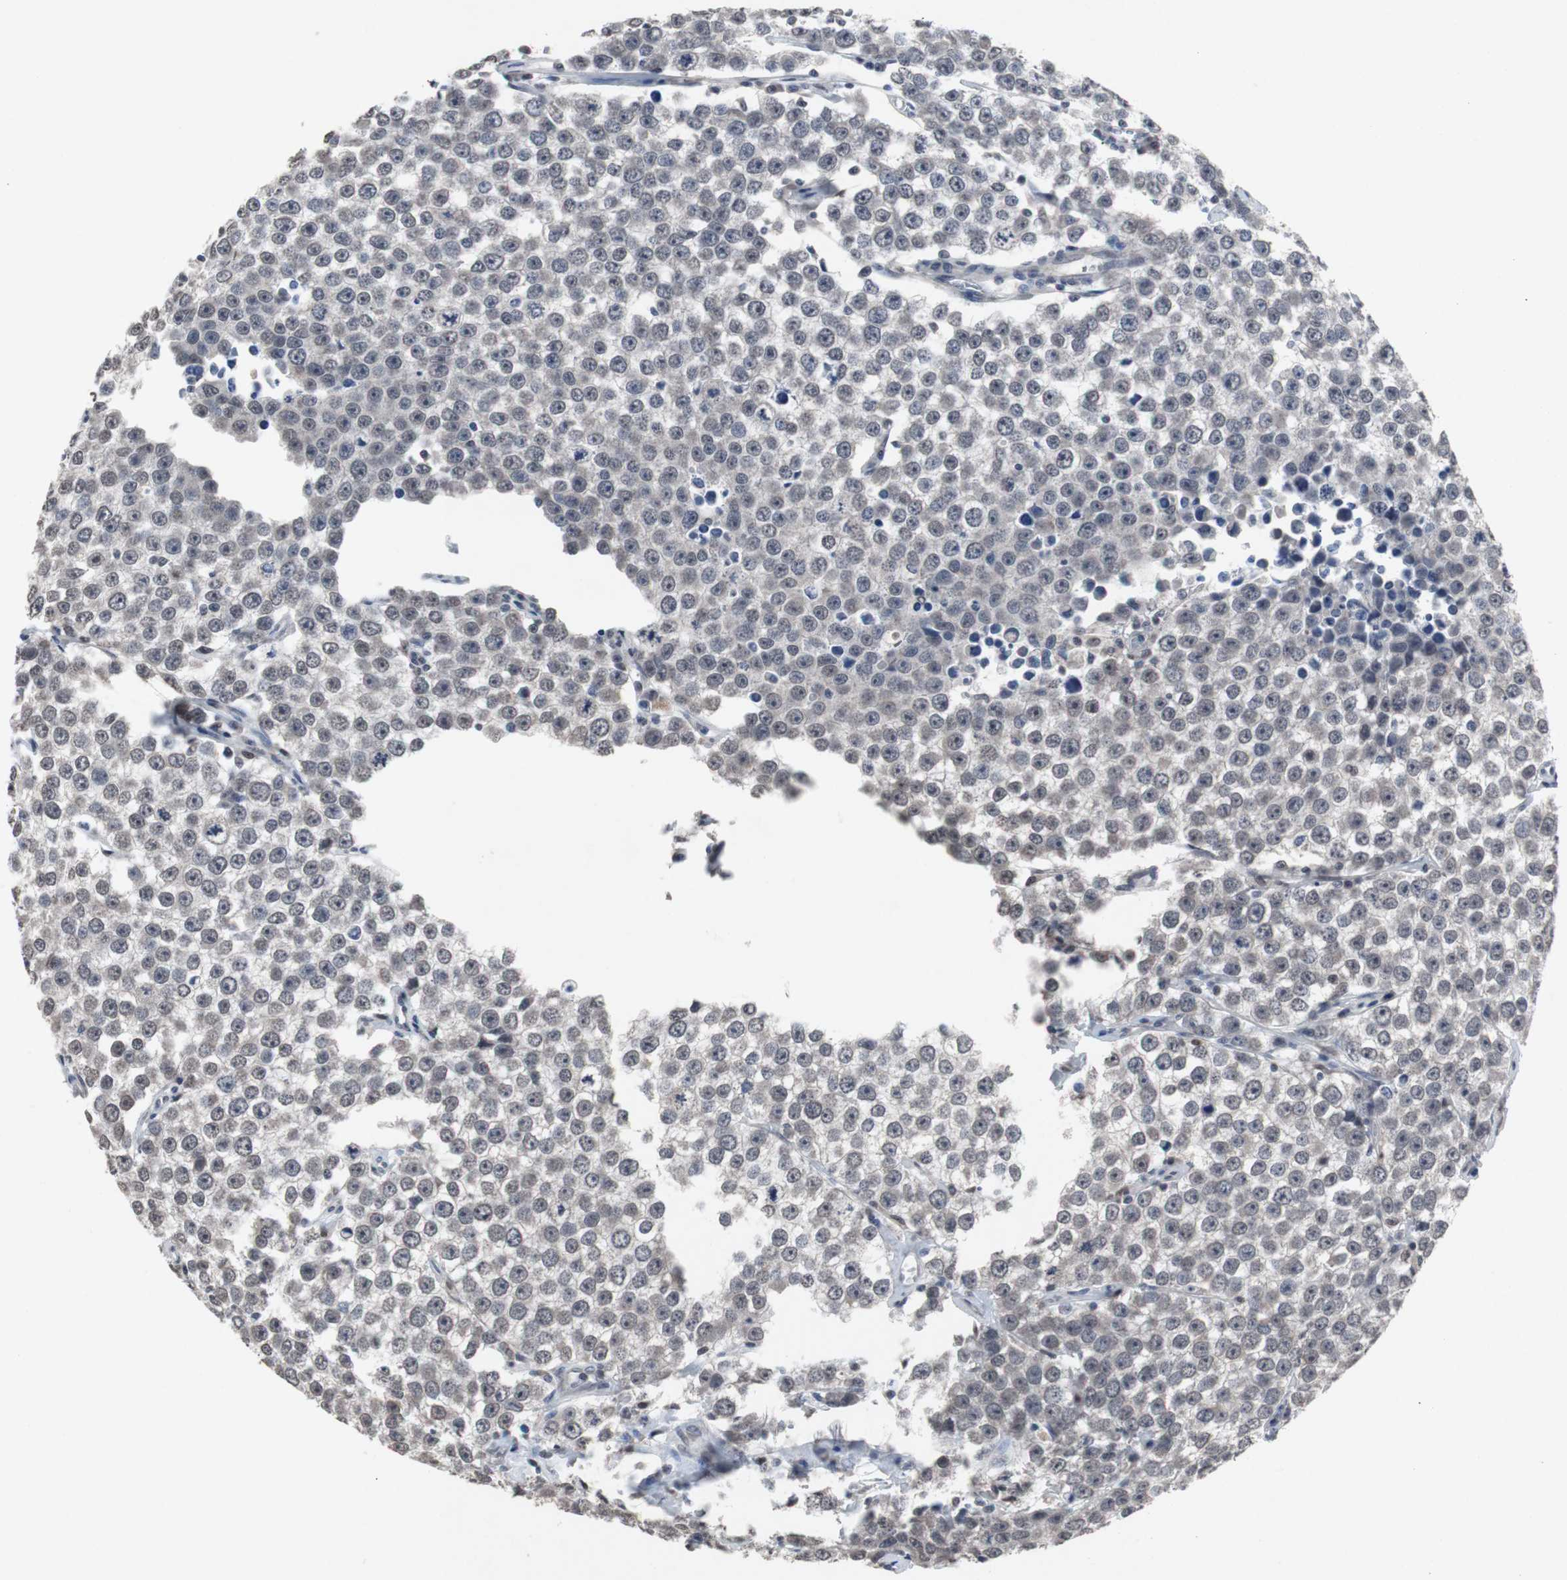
{"staining": {"intensity": "negative", "quantity": "none", "location": "none"}, "tissue": "testis cancer", "cell_type": "Tumor cells", "image_type": "cancer", "snomed": [{"axis": "morphology", "description": "Seminoma, NOS"}, {"axis": "morphology", "description": "Carcinoma, Embryonal, NOS"}, {"axis": "topography", "description": "Testis"}], "caption": "This is an IHC photomicrograph of human embryonal carcinoma (testis). There is no positivity in tumor cells.", "gene": "RBM47", "patient": {"sex": "male", "age": 52}}